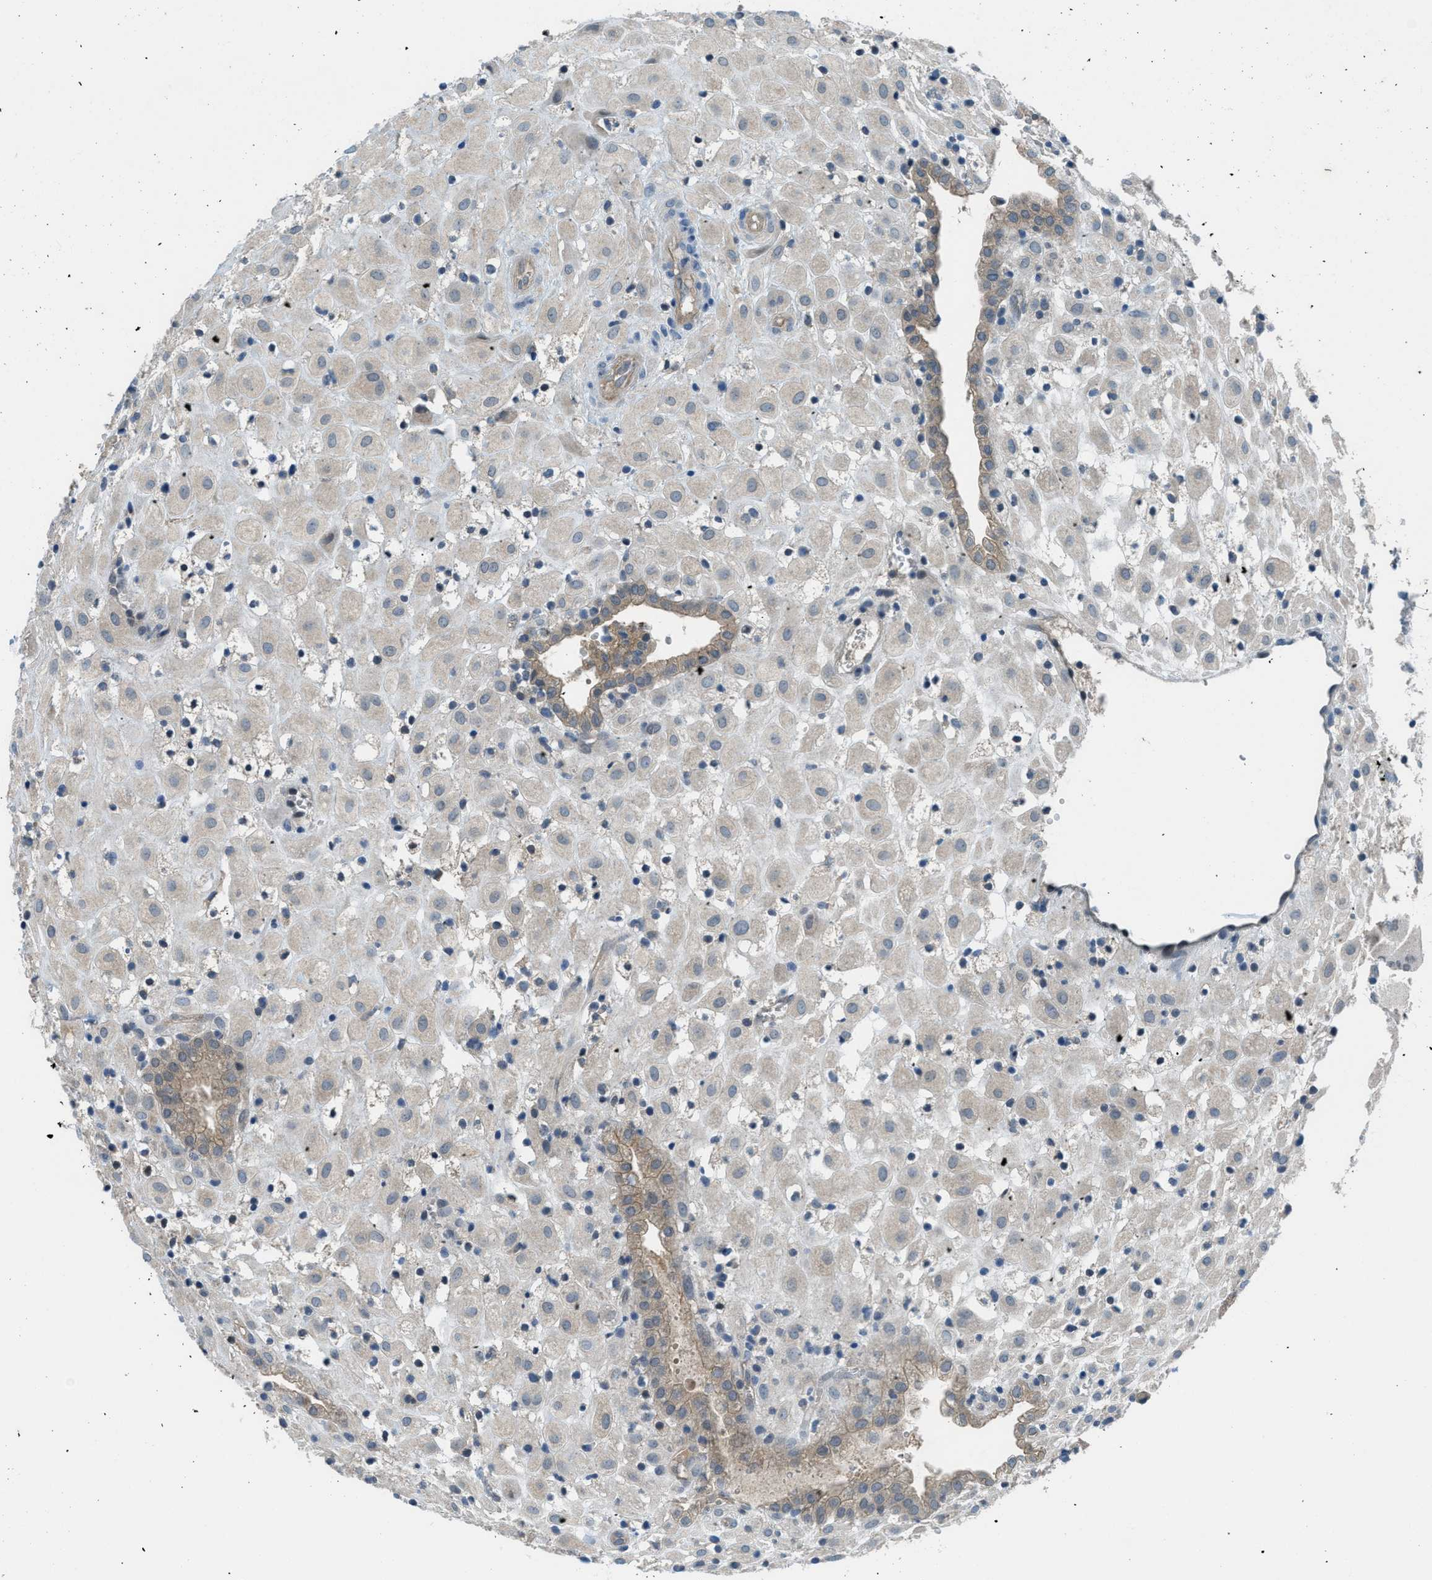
{"staining": {"intensity": "negative", "quantity": "none", "location": "none"}, "tissue": "placenta", "cell_type": "Decidual cells", "image_type": "normal", "snomed": [{"axis": "morphology", "description": "Normal tissue, NOS"}, {"axis": "topography", "description": "Placenta"}], "caption": "Immunohistochemistry (IHC) histopathology image of benign human placenta stained for a protein (brown), which demonstrates no staining in decidual cells. Nuclei are stained in blue.", "gene": "BAZ2B", "patient": {"sex": "female", "age": 18}}